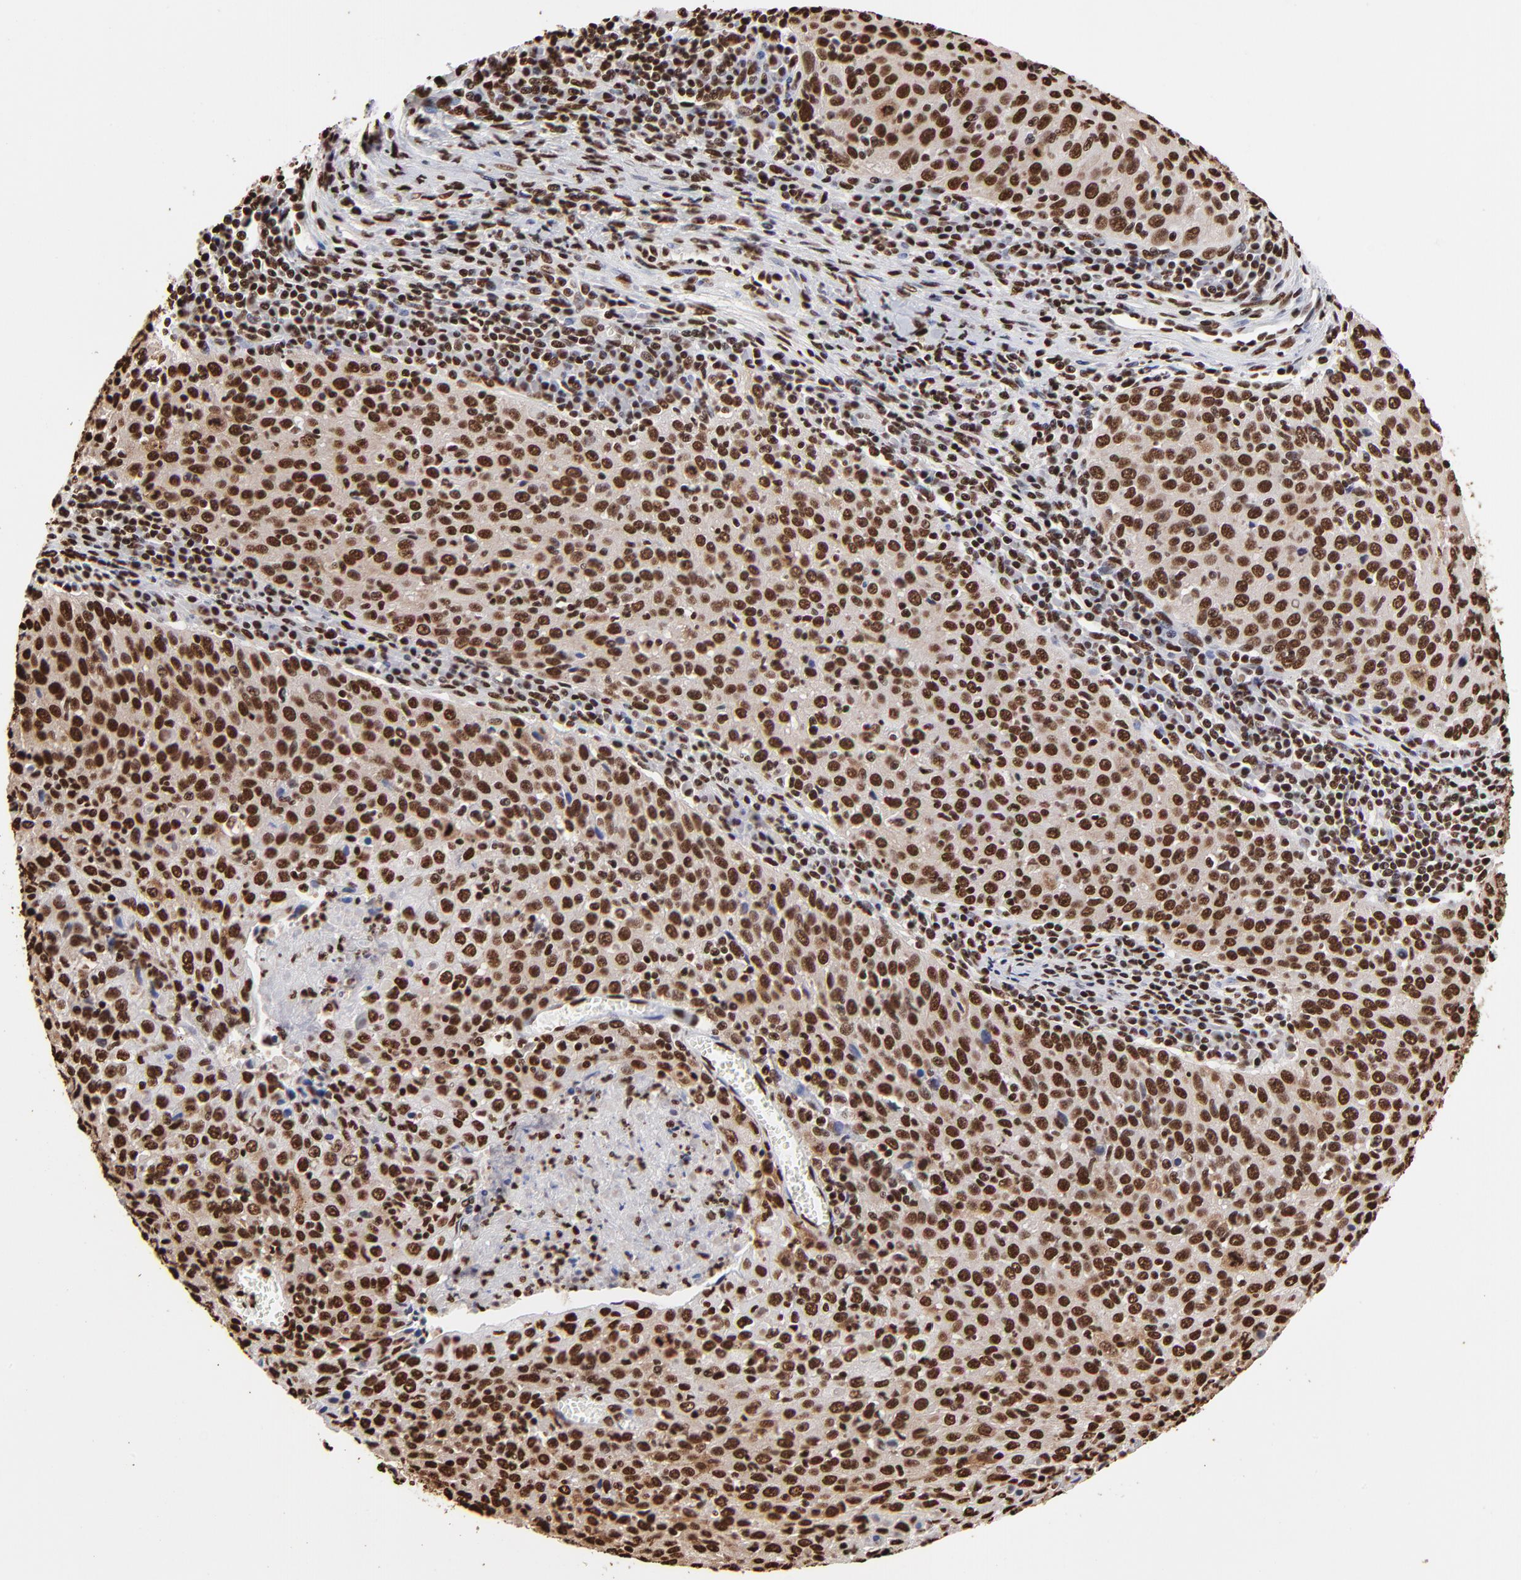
{"staining": {"intensity": "strong", "quantity": ">75%", "location": "nuclear"}, "tissue": "cervical cancer", "cell_type": "Tumor cells", "image_type": "cancer", "snomed": [{"axis": "morphology", "description": "Squamous cell carcinoma, NOS"}, {"axis": "topography", "description": "Cervix"}], "caption": "Tumor cells reveal high levels of strong nuclear staining in approximately >75% of cells in cervical cancer (squamous cell carcinoma). (brown staining indicates protein expression, while blue staining denotes nuclei).", "gene": "ZNF544", "patient": {"sex": "female", "age": 27}}